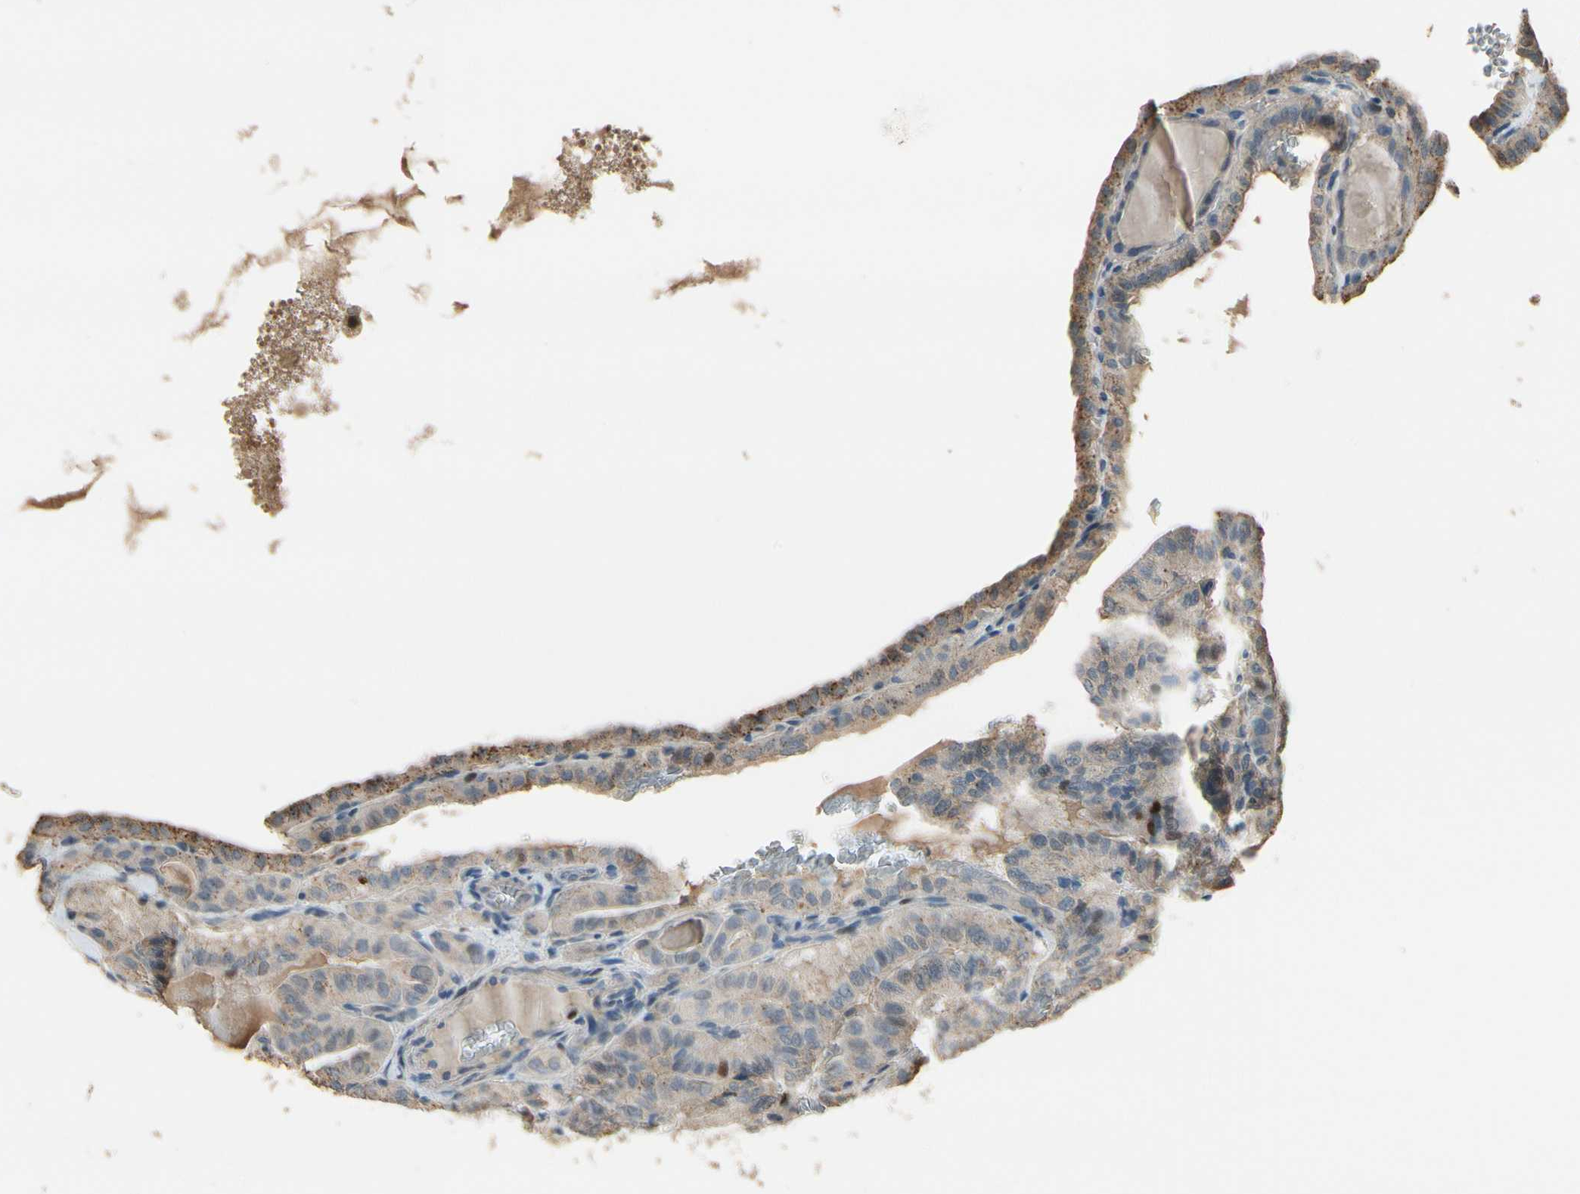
{"staining": {"intensity": "strong", "quantity": "<25%", "location": "cytoplasmic/membranous,nuclear"}, "tissue": "thyroid cancer", "cell_type": "Tumor cells", "image_type": "cancer", "snomed": [{"axis": "morphology", "description": "Papillary adenocarcinoma, NOS"}, {"axis": "topography", "description": "Thyroid gland"}], "caption": "A high-resolution micrograph shows immunohistochemistry (IHC) staining of thyroid cancer (papillary adenocarcinoma), which exhibits strong cytoplasmic/membranous and nuclear staining in about <25% of tumor cells.", "gene": "ZKSCAN4", "patient": {"sex": "male", "age": 77}}